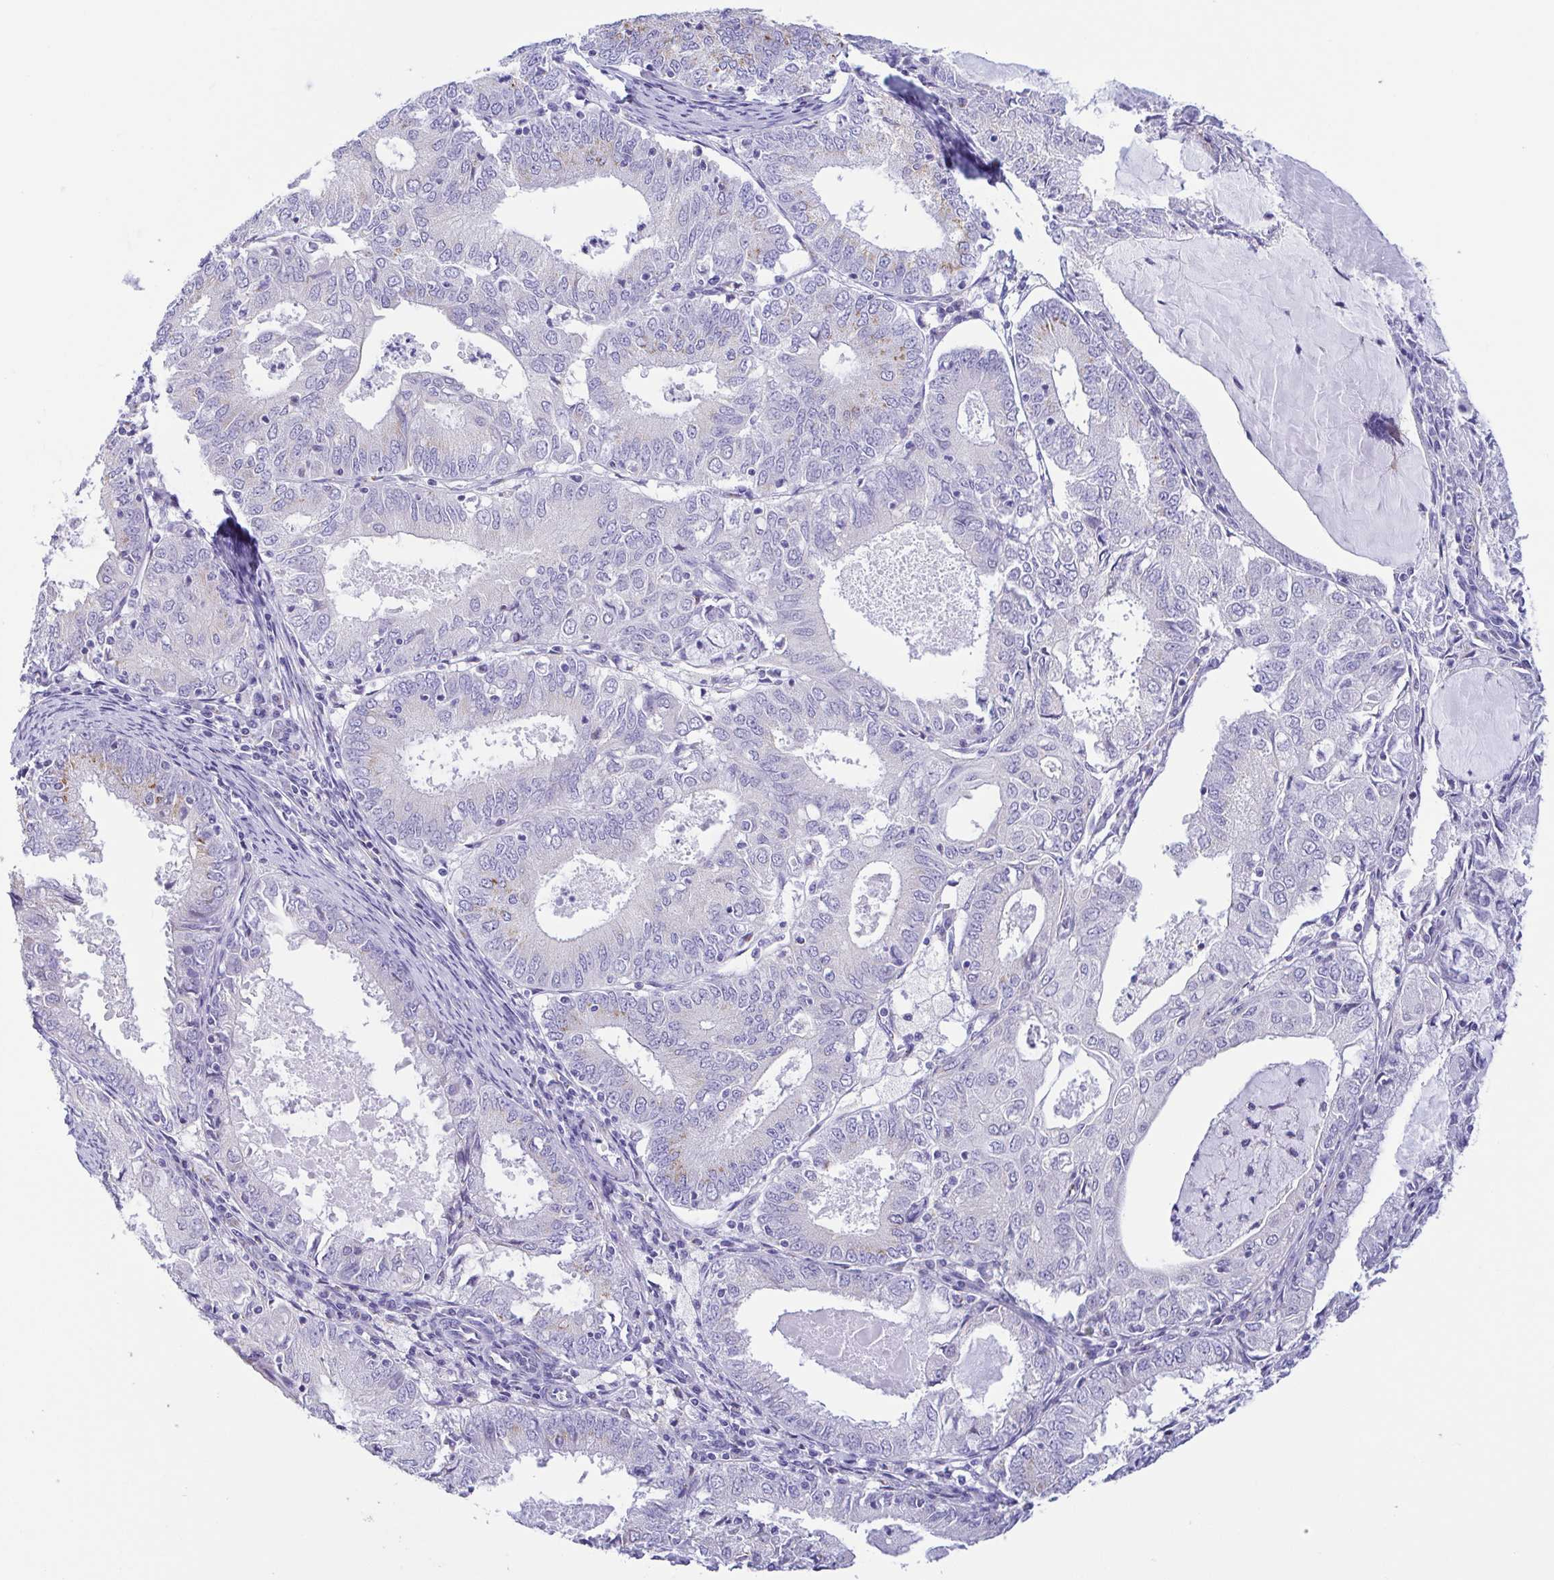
{"staining": {"intensity": "moderate", "quantity": "<25%", "location": "cytoplasmic/membranous"}, "tissue": "endometrial cancer", "cell_type": "Tumor cells", "image_type": "cancer", "snomed": [{"axis": "morphology", "description": "Adenocarcinoma, NOS"}, {"axis": "topography", "description": "Endometrium"}], "caption": "A high-resolution photomicrograph shows immunohistochemistry staining of endometrial cancer, which reveals moderate cytoplasmic/membranous expression in about <25% of tumor cells.", "gene": "SULT1B1", "patient": {"sex": "female", "age": 57}}